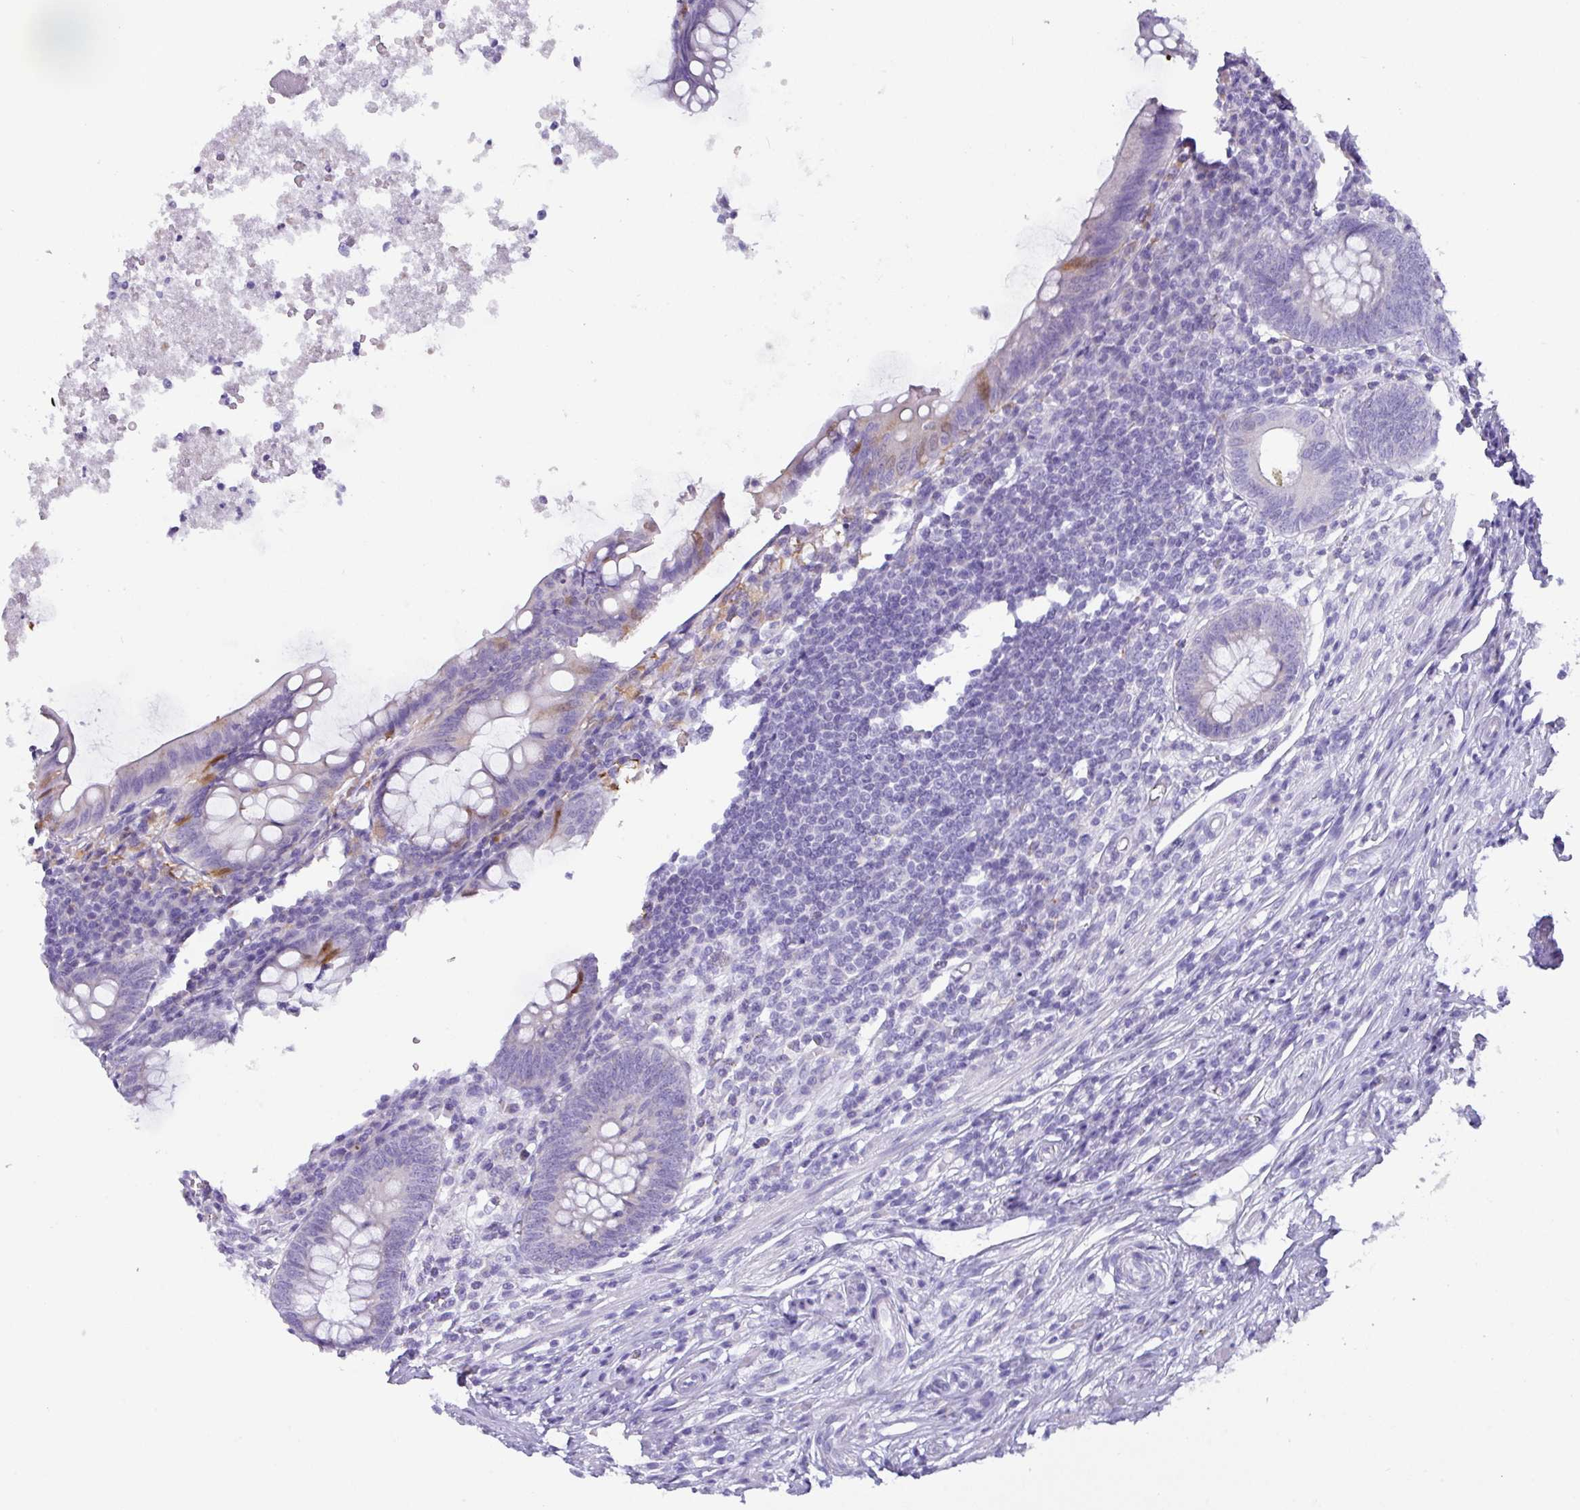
{"staining": {"intensity": "negative", "quantity": "none", "location": "none"}, "tissue": "appendix", "cell_type": "Glandular cells", "image_type": "normal", "snomed": [{"axis": "morphology", "description": "Normal tissue, NOS"}, {"axis": "topography", "description": "Appendix"}], "caption": "Image shows no protein expression in glandular cells of normal appendix.", "gene": "NCCRP1", "patient": {"sex": "male", "age": 83}}